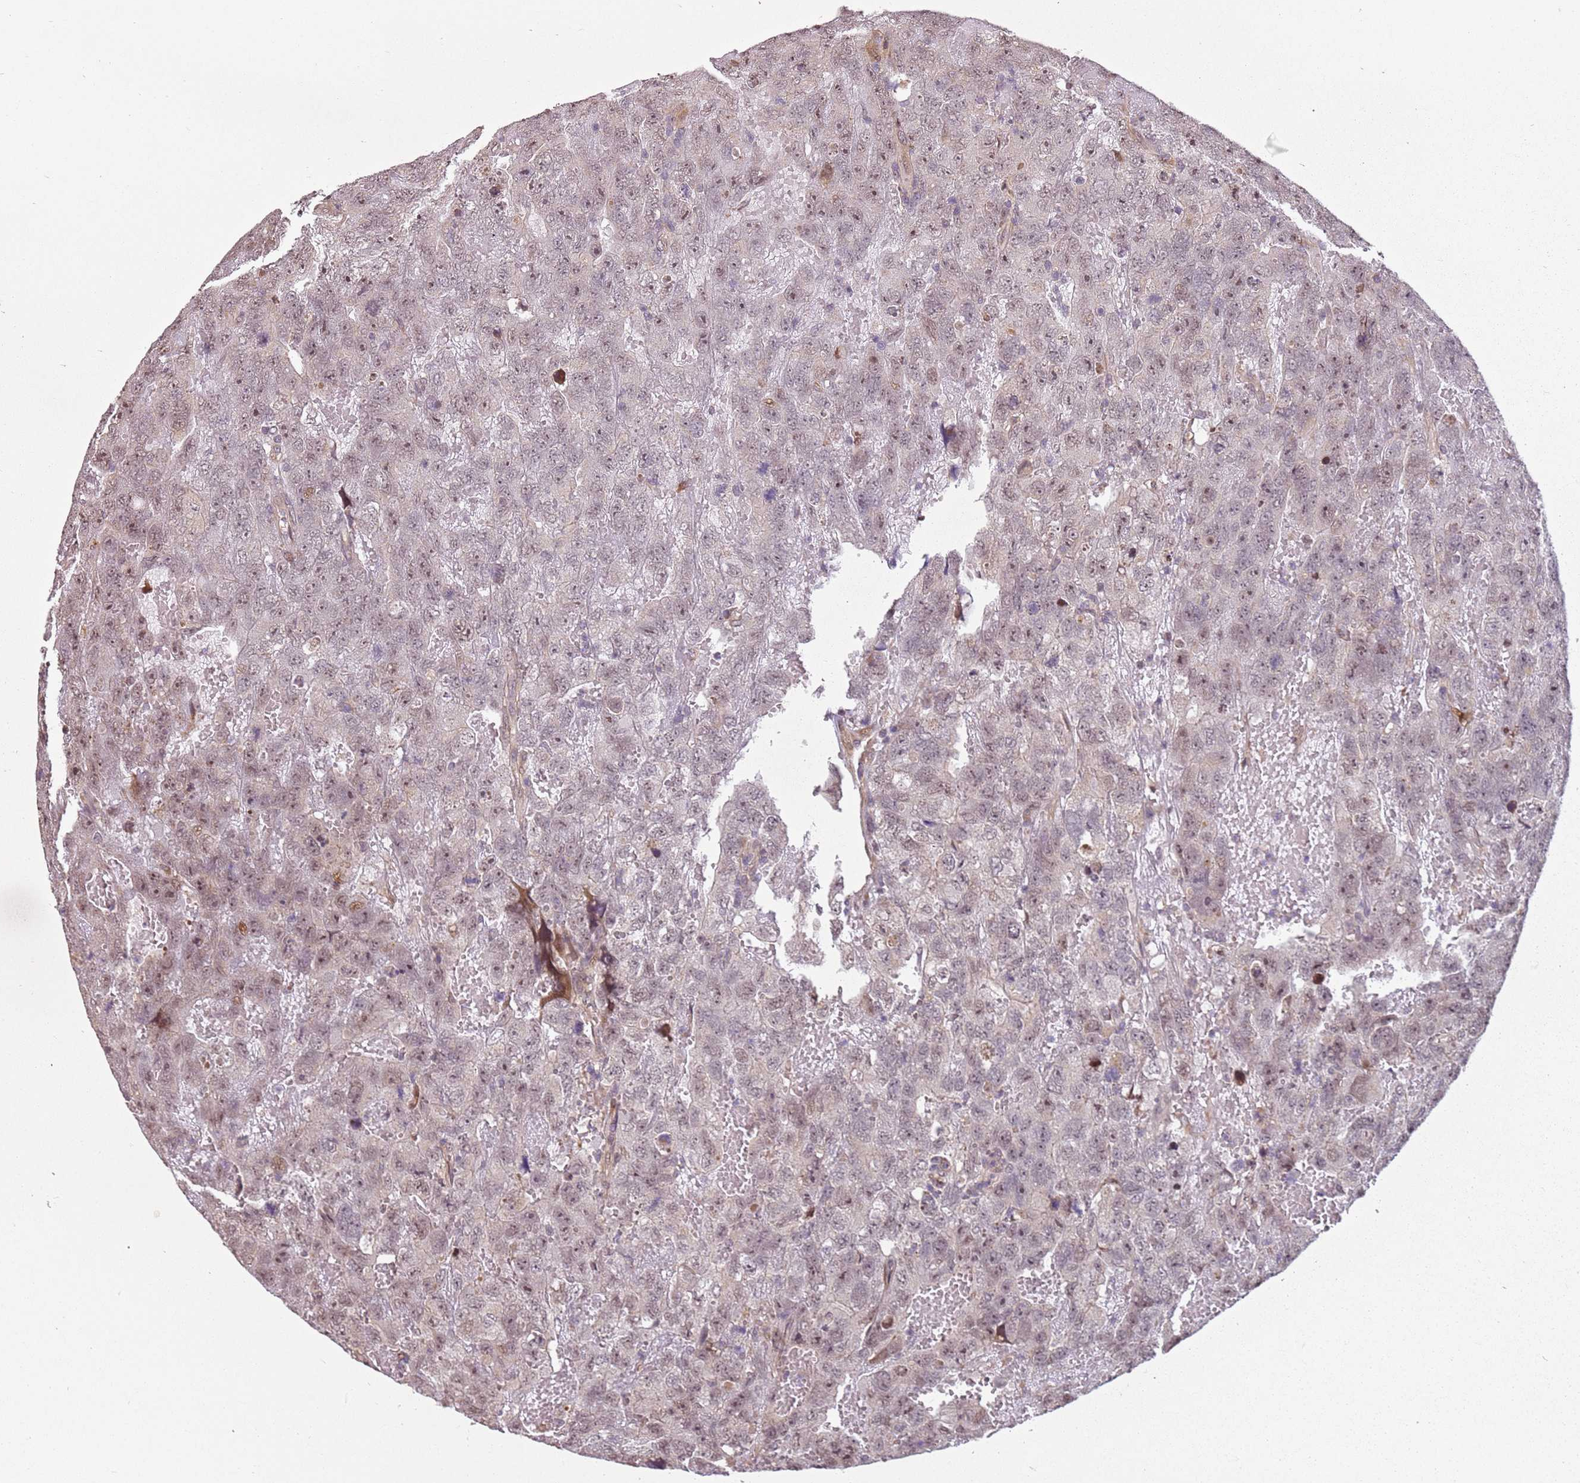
{"staining": {"intensity": "weak", "quantity": ">75%", "location": "nuclear"}, "tissue": "testis cancer", "cell_type": "Tumor cells", "image_type": "cancer", "snomed": [{"axis": "morphology", "description": "Carcinoma, Embryonal, NOS"}, {"axis": "topography", "description": "Testis"}], "caption": "DAB (3,3'-diaminobenzidine) immunohistochemical staining of human testis cancer (embryonal carcinoma) shows weak nuclear protein staining in approximately >75% of tumor cells. (DAB = brown stain, brightfield microscopy at high magnification).", "gene": "CHURC1", "patient": {"sex": "male", "age": 45}}